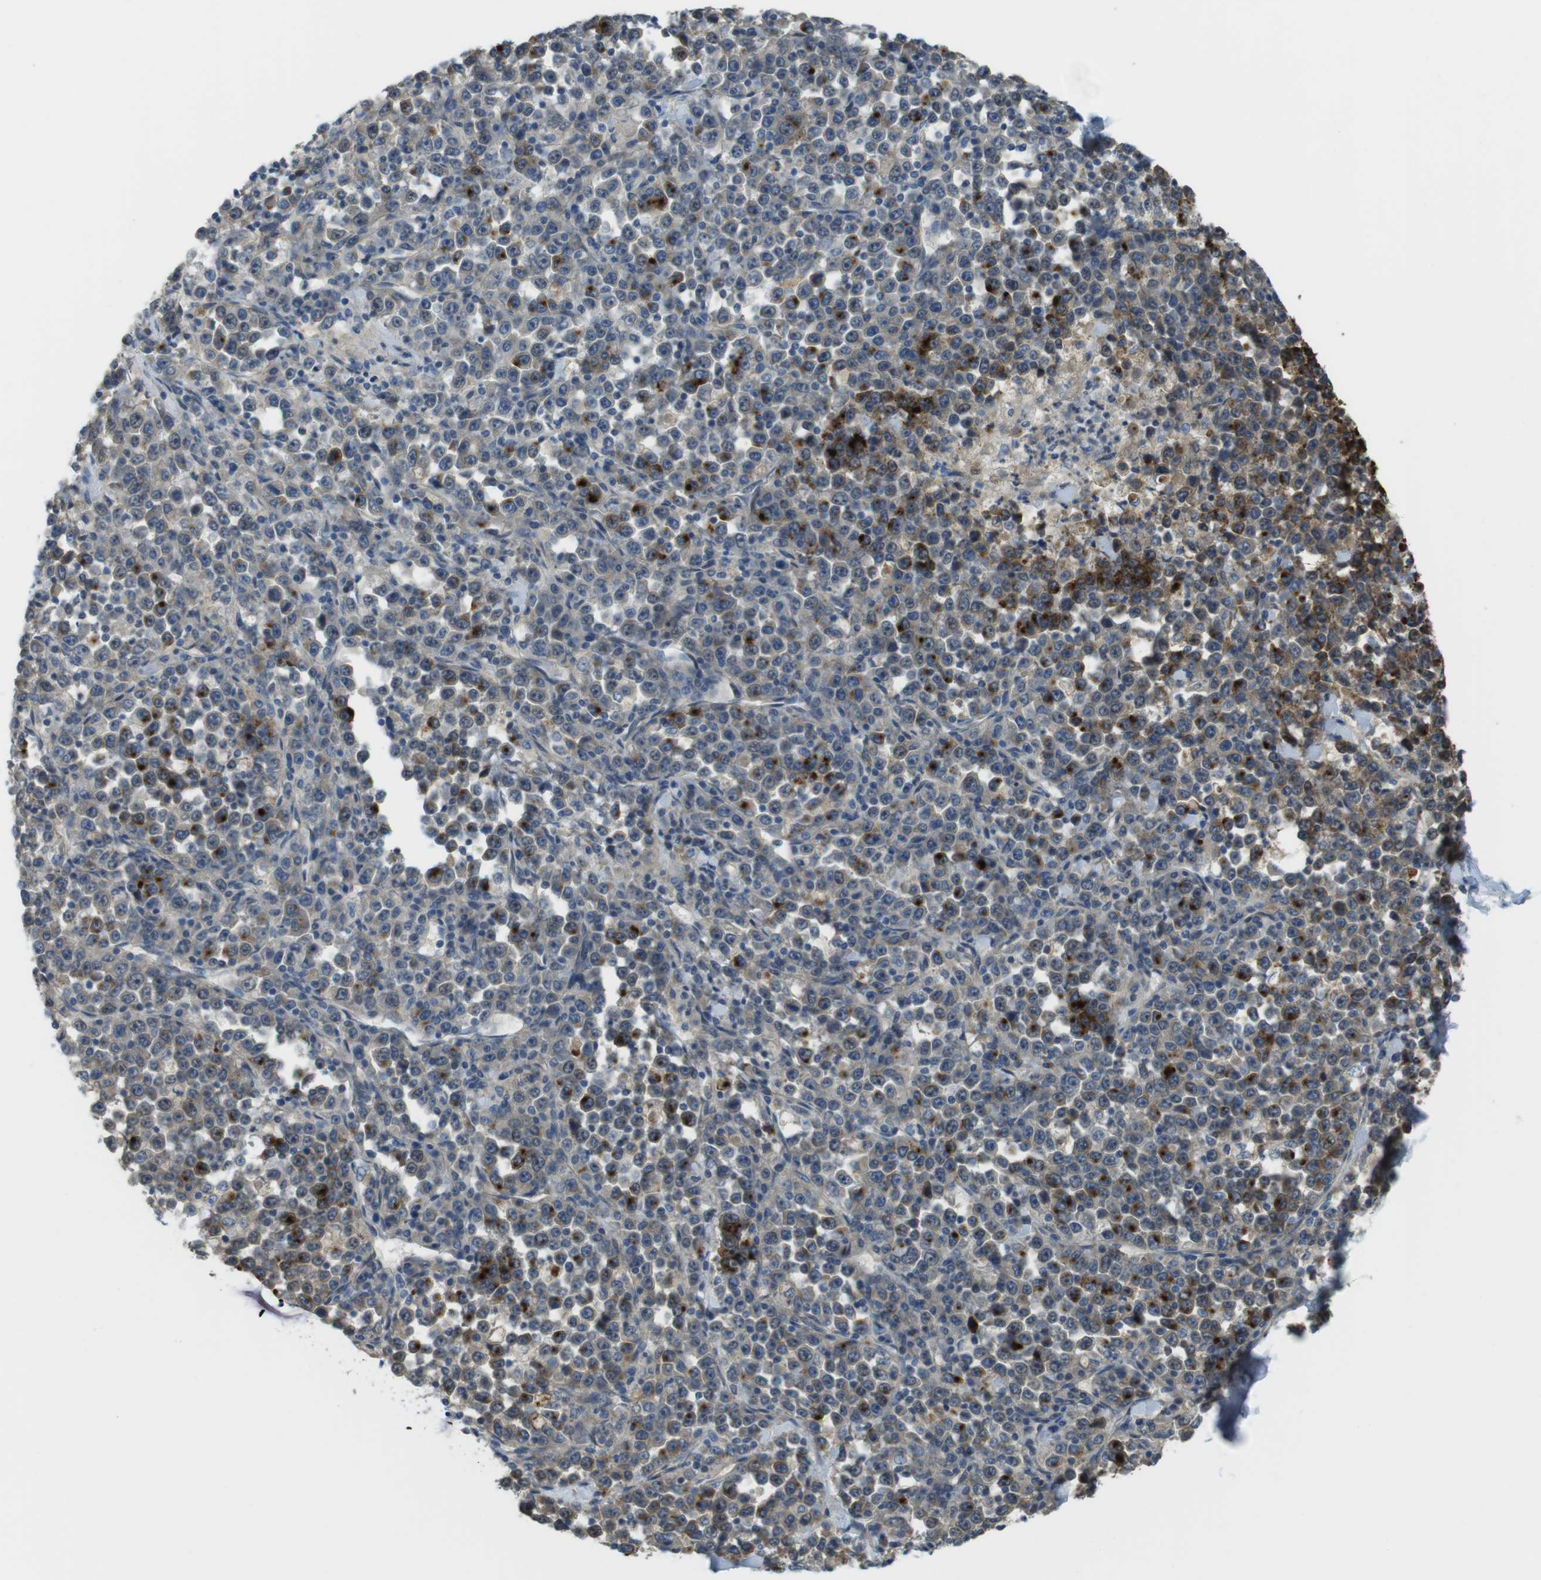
{"staining": {"intensity": "strong", "quantity": "<25%", "location": "cytoplasmic/membranous"}, "tissue": "stomach cancer", "cell_type": "Tumor cells", "image_type": "cancer", "snomed": [{"axis": "morphology", "description": "Normal tissue, NOS"}, {"axis": "morphology", "description": "Adenocarcinoma, NOS"}, {"axis": "topography", "description": "Stomach, upper"}, {"axis": "topography", "description": "Stomach"}], "caption": "Brown immunohistochemical staining in adenocarcinoma (stomach) exhibits strong cytoplasmic/membranous expression in about <25% of tumor cells.", "gene": "ABHD15", "patient": {"sex": "male", "age": 59}}